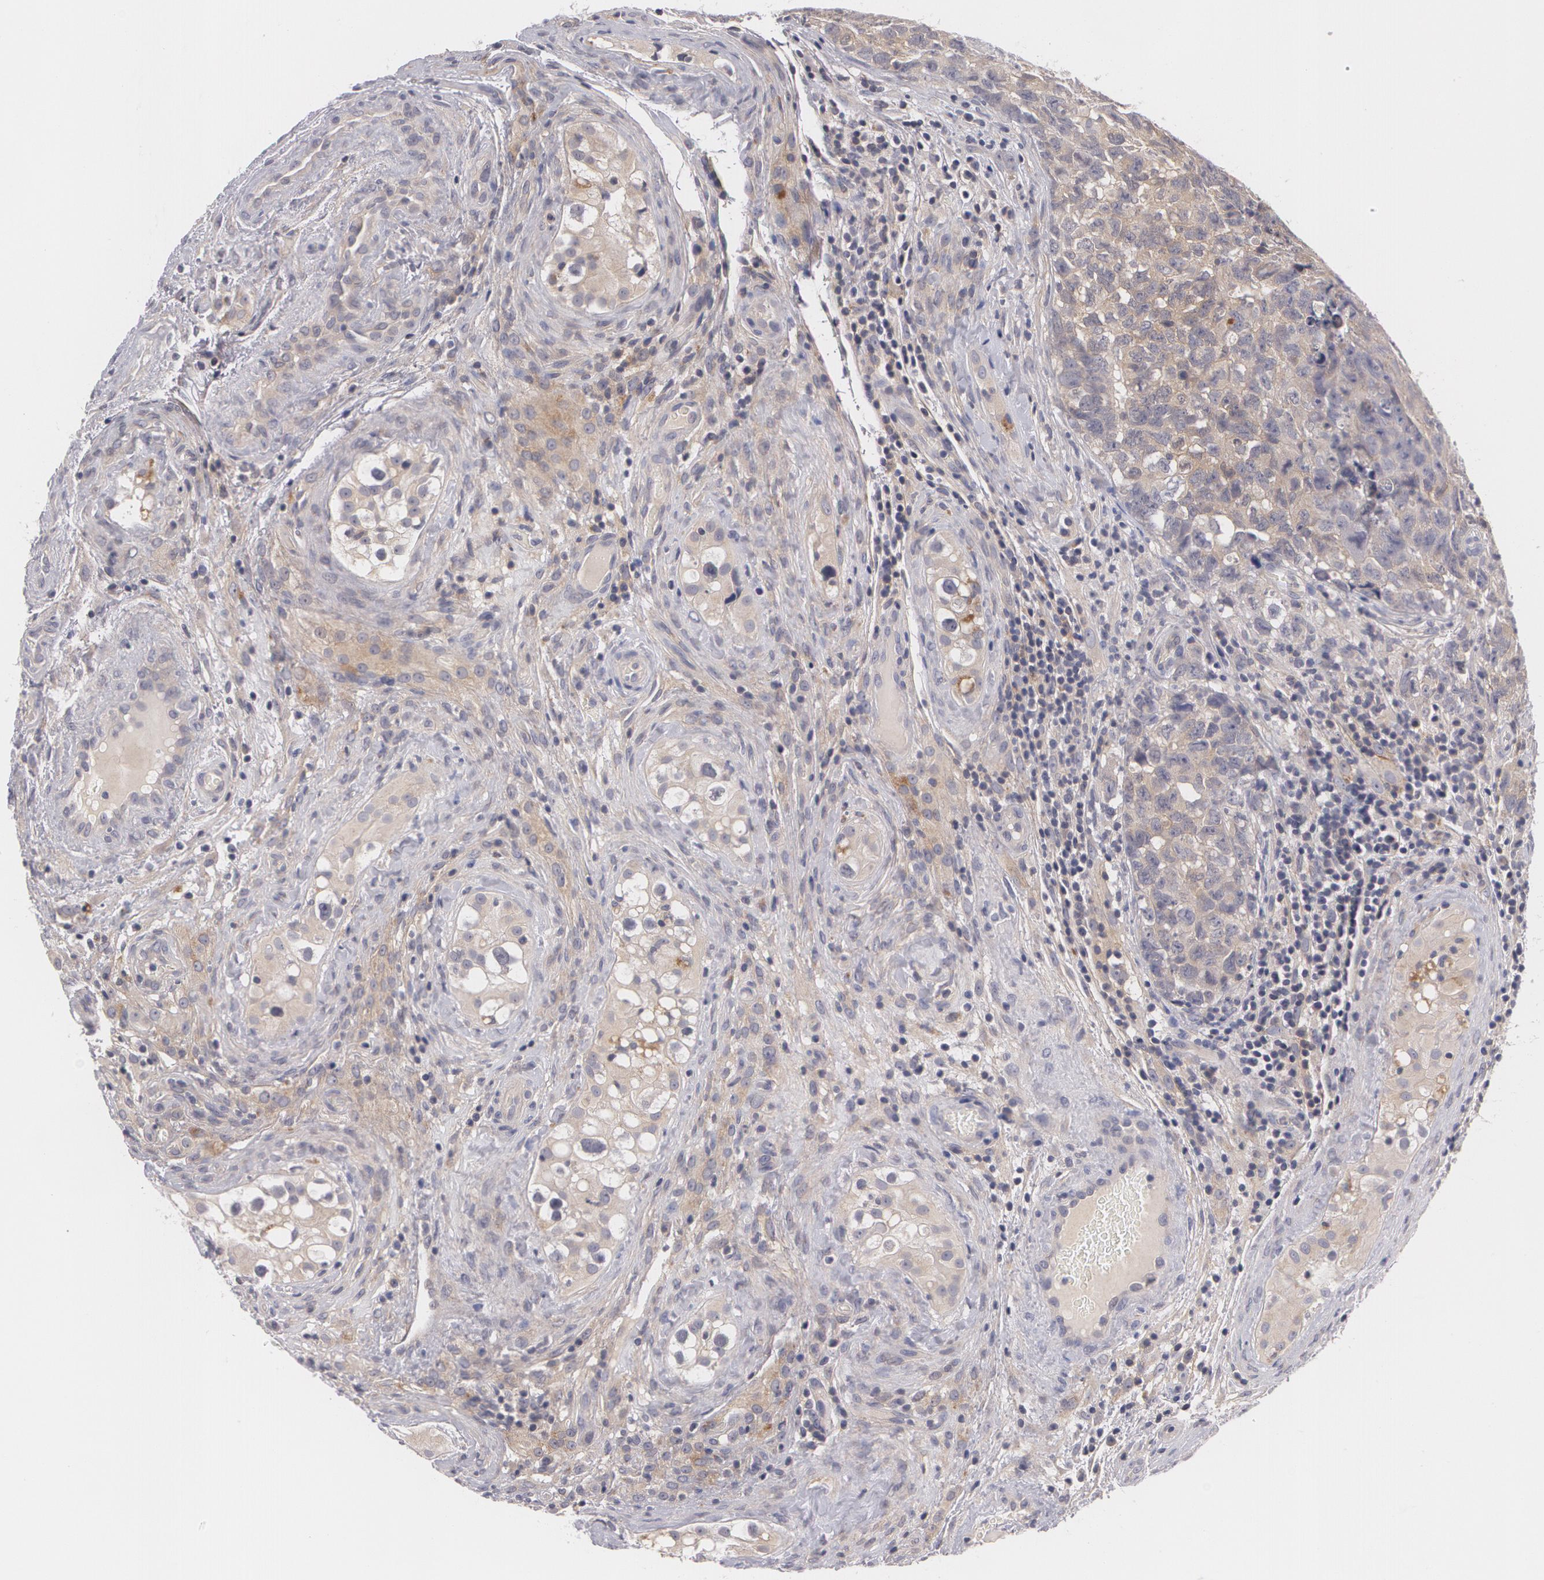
{"staining": {"intensity": "weak", "quantity": "25%-75%", "location": "cytoplasmic/membranous"}, "tissue": "testis cancer", "cell_type": "Tumor cells", "image_type": "cancer", "snomed": [{"axis": "morphology", "description": "Carcinoma, Embryonal, NOS"}, {"axis": "topography", "description": "Testis"}], "caption": "Protein positivity by IHC displays weak cytoplasmic/membranous positivity in about 25%-75% of tumor cells in embryonal carcinoma (testis).", "gene": "CASK", "patient": {"sex": "male", "age": 31}}